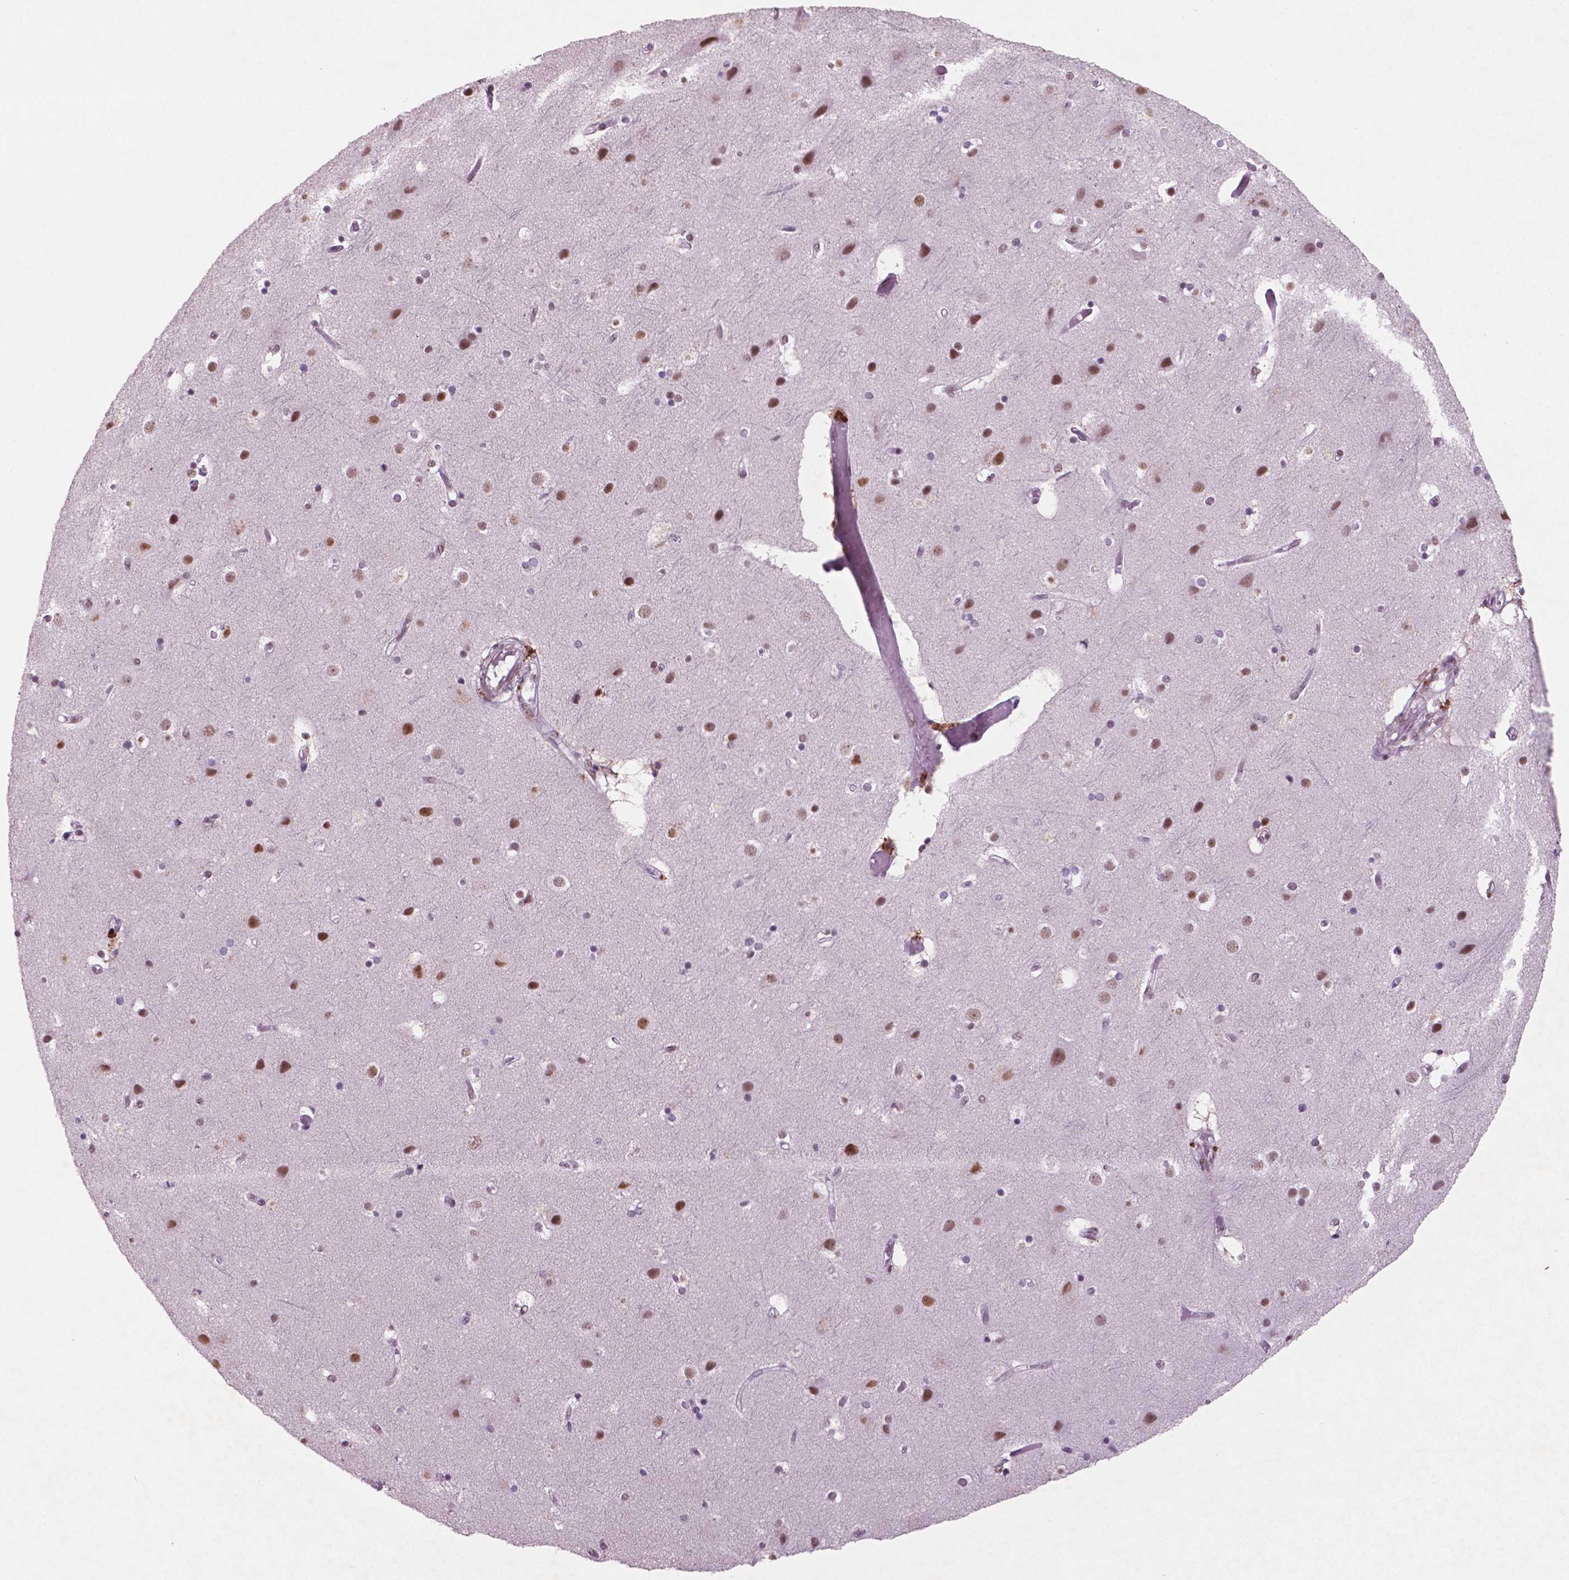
{"staining": {"intensity": "moderate", "quantity": ">75%", "location": "nuclear"}, "tissue": "cerebral cortex", "cell_type": "Endothelial cells", "image_type": "normal", "snomed": [{"axis": "morphology", "description": "Normal tissue, NOS"}, {"axis": "topography", "description": "Cerebral cortex"}], "caption": "Immunohistochemical staining of unremarkable human cerebral cortex exhibits moderate nuclear protein expression in about >75% of endothelial cells.", "gene": "CTR9", "patient": {"sex": "female", "age": 52}}